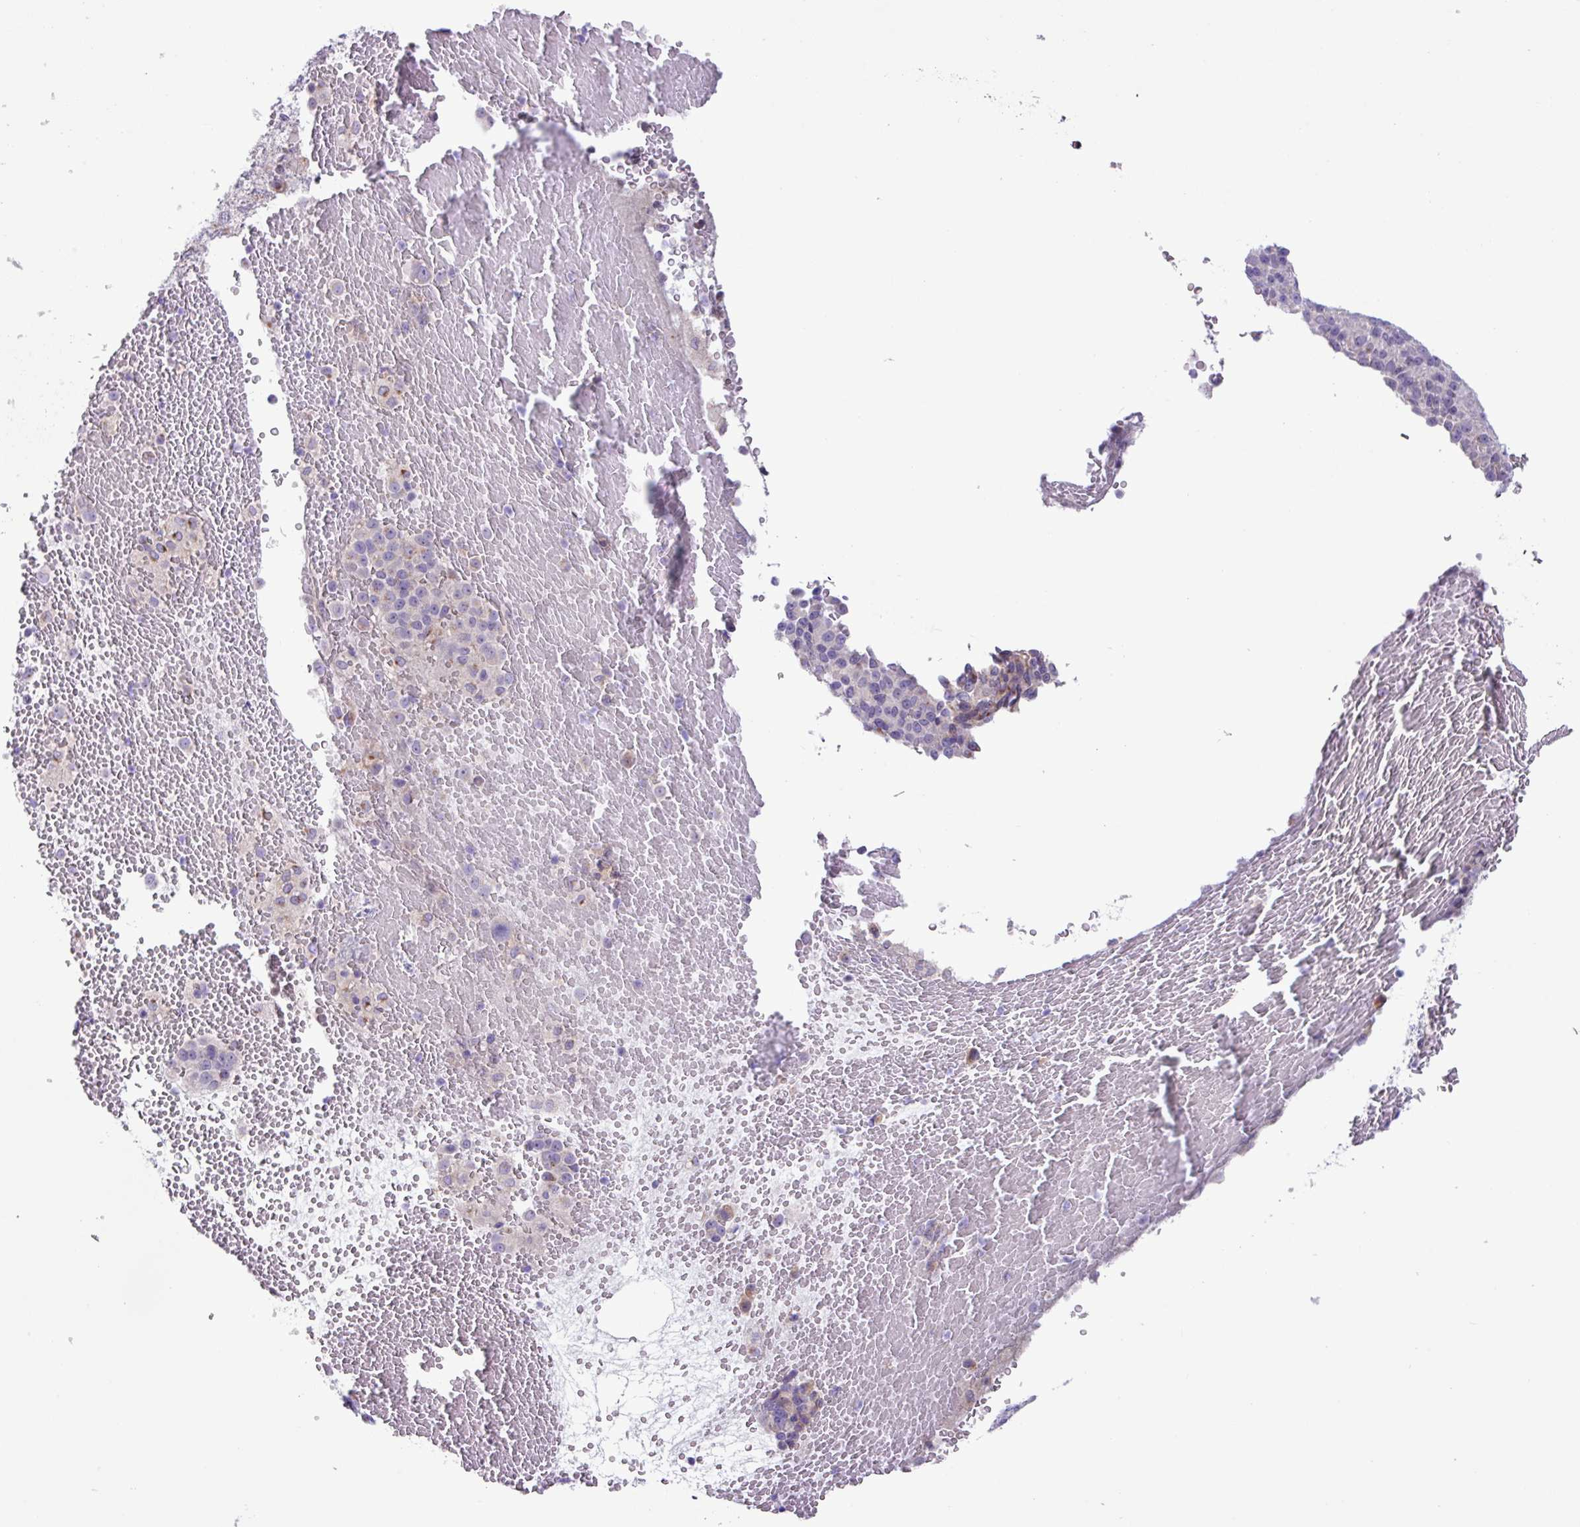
{"staining": {"intensity": "negative", "quantity": "none", "location": "none"}, "tissue": "melanoma", "cell_type": "Tumor cells", "image_type": "cancer", "snomed": [{"axis": "morphology", "description": "Malignant melanoma, Metastatic site"}, {"axis": "topography", "description": "Brain"}], "caption": "This is a micrograph of immunohistochemistry staining of melanoma, which shows no positivity in tumor cells.", "gene": "STIMATE", "patient": {"sex": "female", "age": 56}}